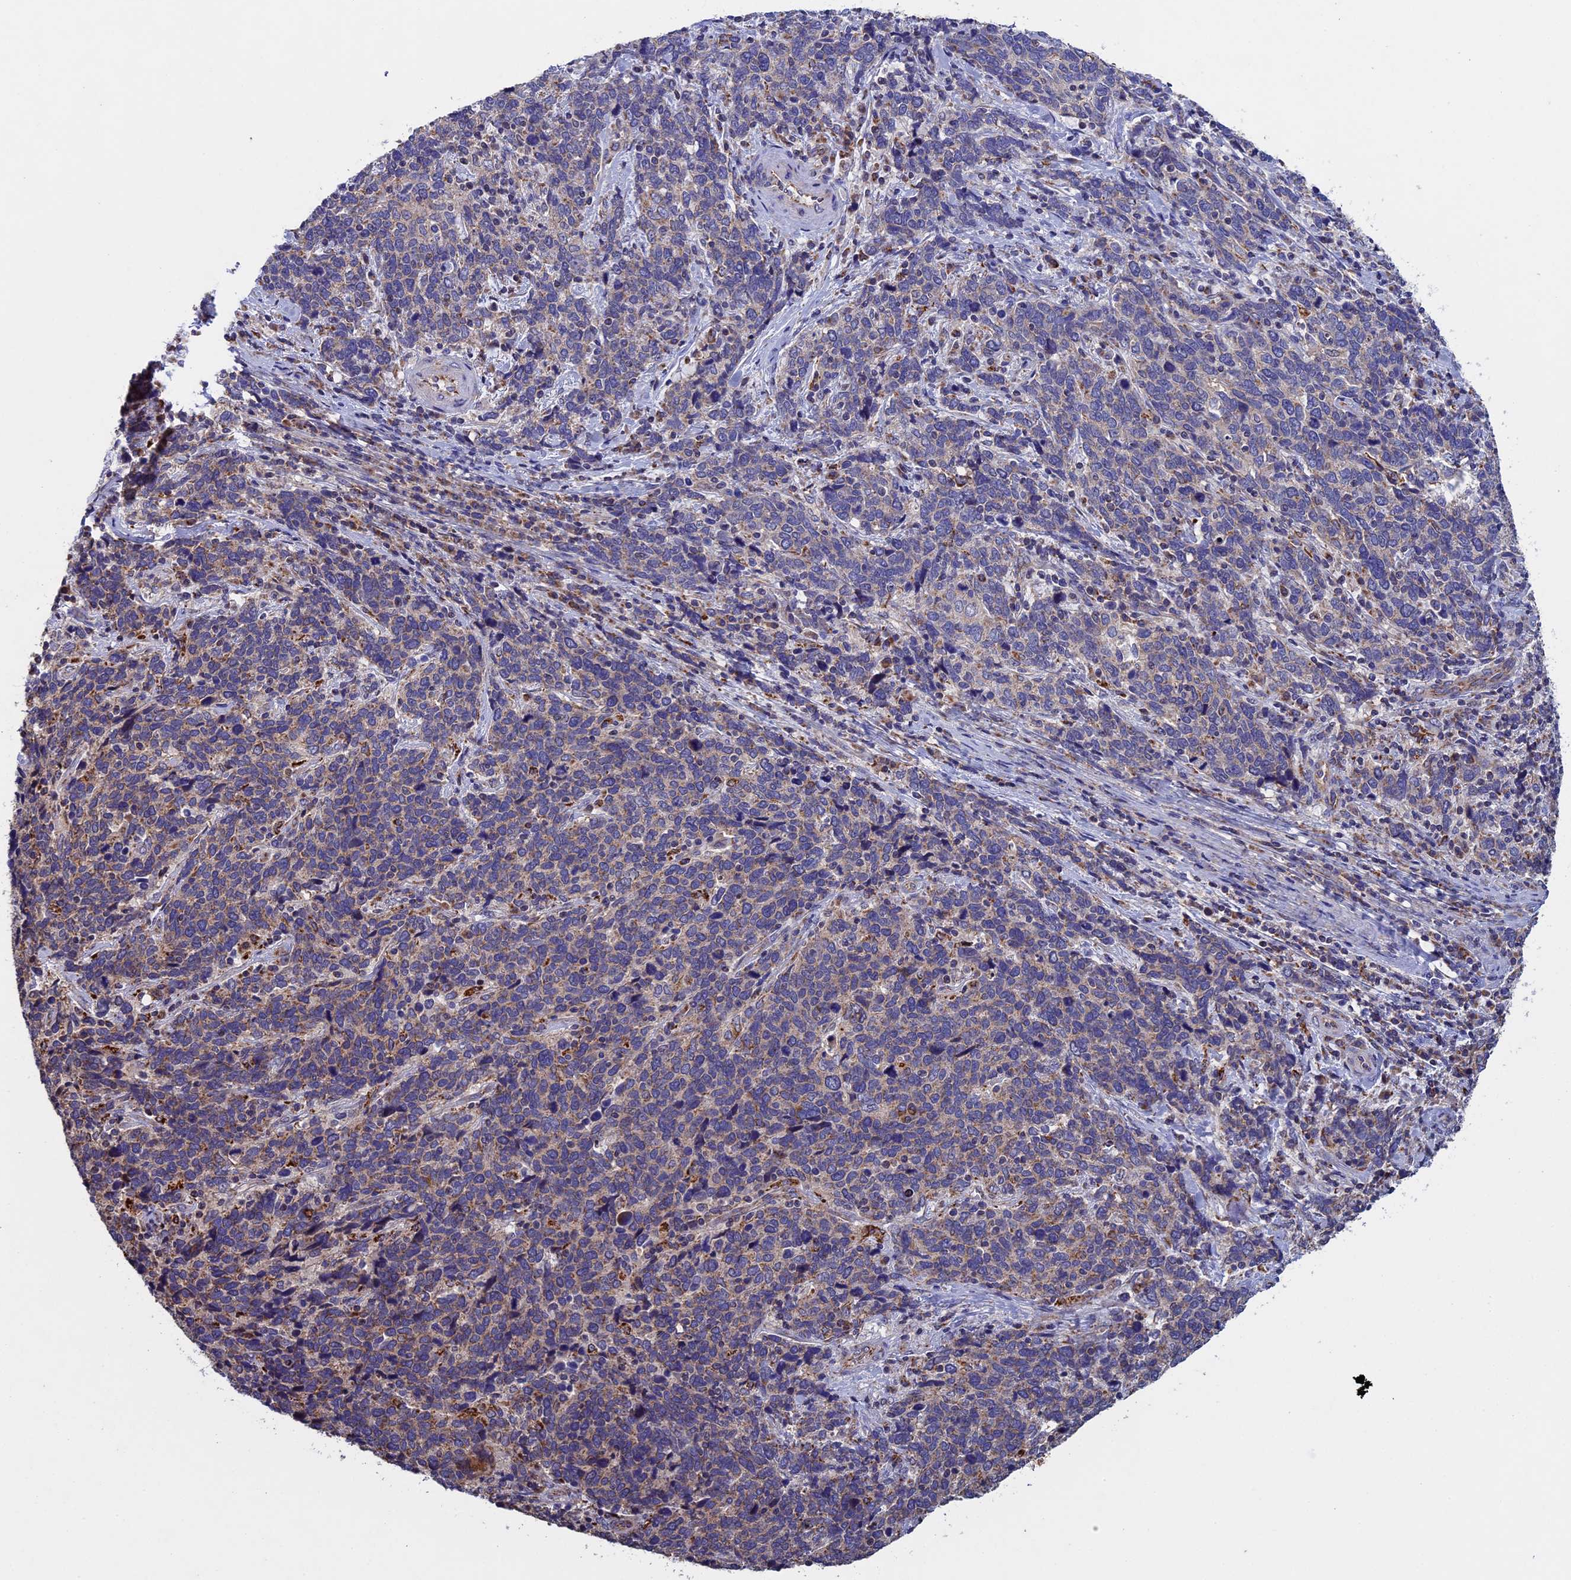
{"staining": {"intensity": "negative", "quantity": "none", "location": "none"}, "tissue": "cervical cancer", "cell_type": "Tumor cells", "image_type": "cancer", "snomed": [{"axis": "morphology", "description": "Squamous cell carcinoma, NOS"}, {"axis": "topography", "description": "Cervix"}], "caption": "Immunohistochemistry (IHC) photomicrograph of squamous cell carcinoma (cervical) stained for a protein (brown), which reveals no positivity in tumor cells.", "gene": "RNF17", "patient": {"sex": "female", "age": 41}}